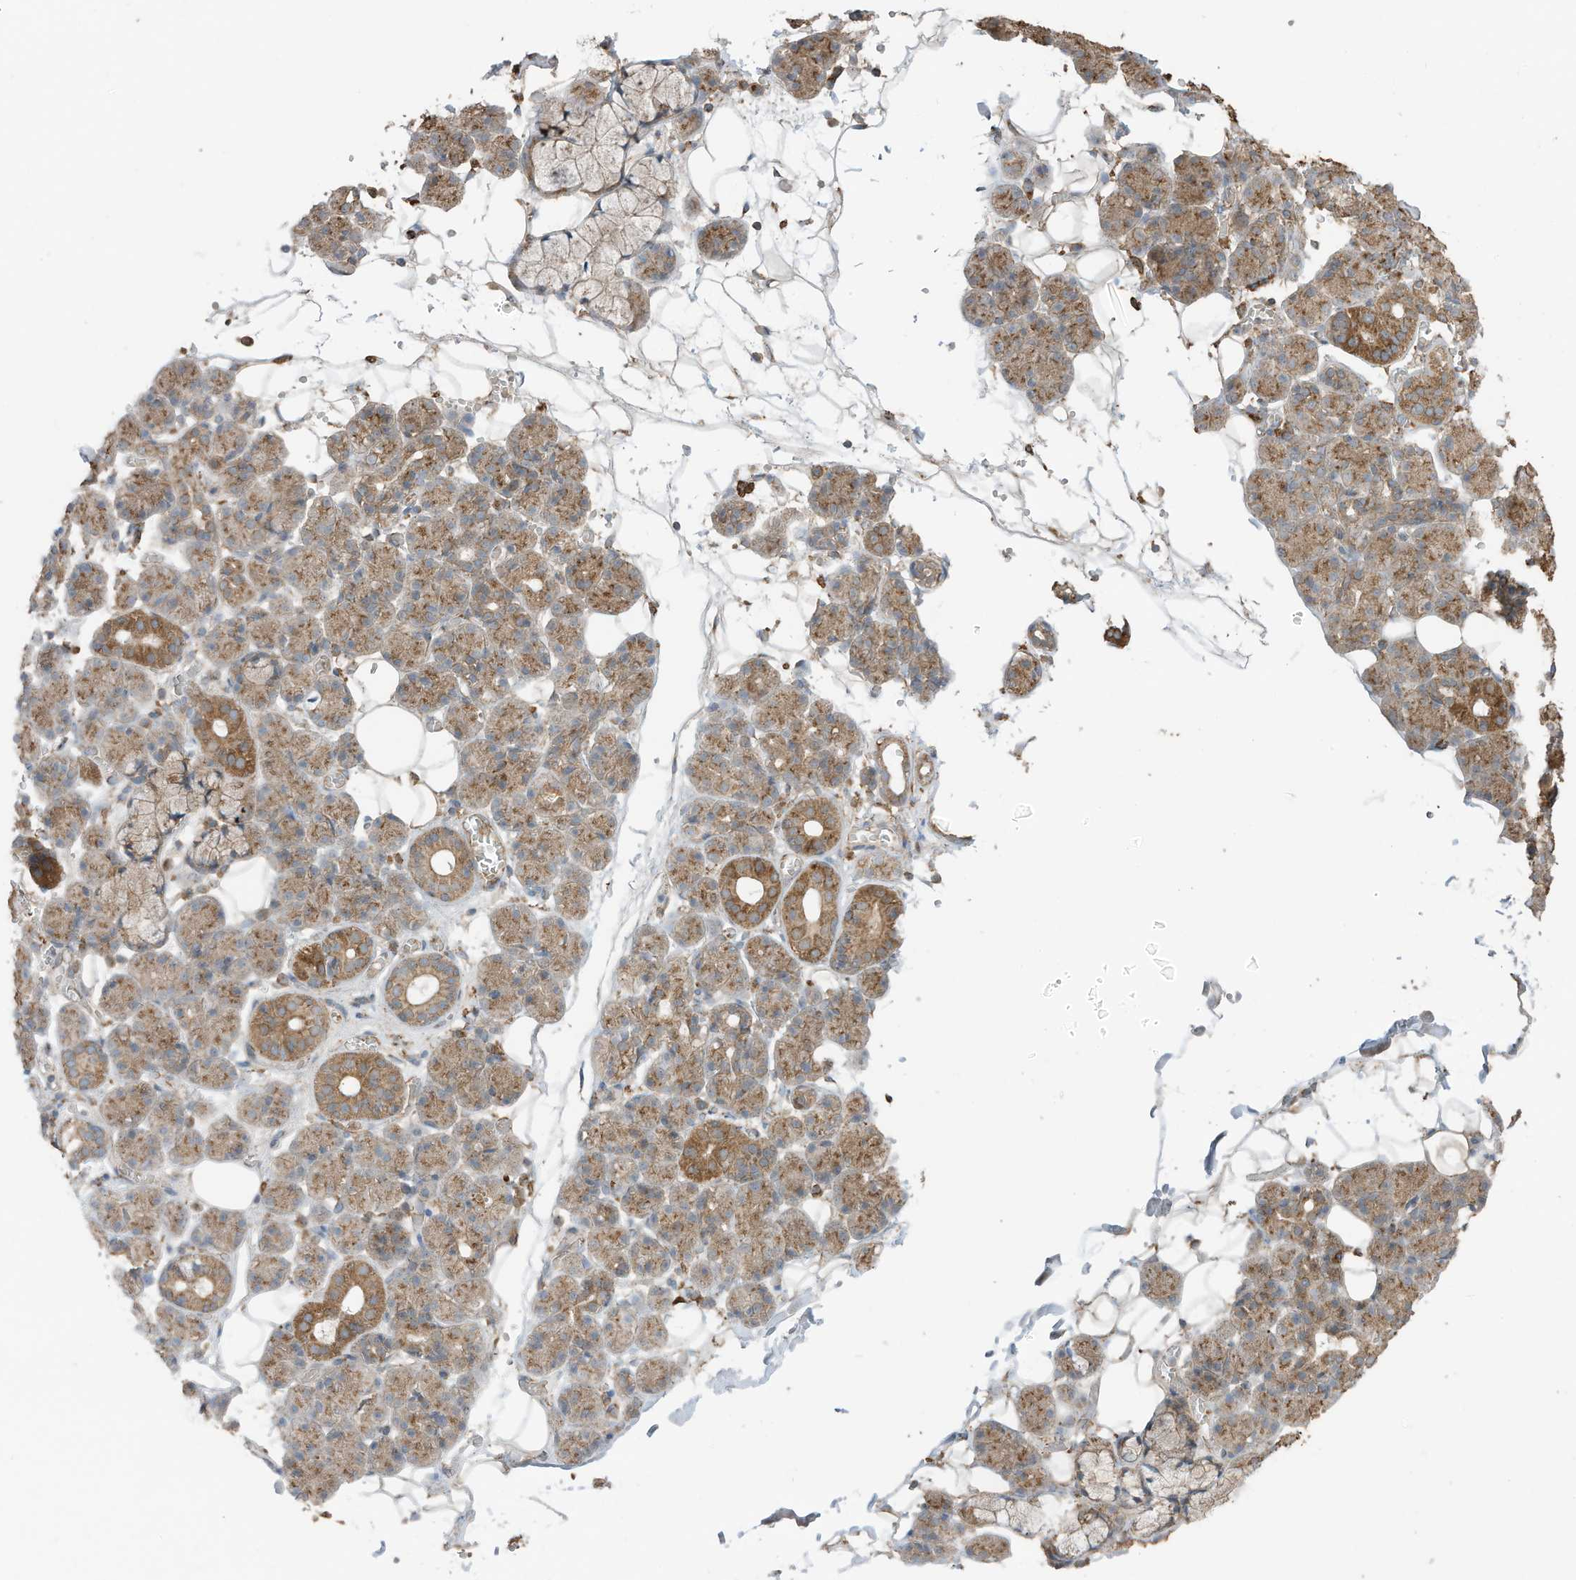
{"staining": {"intensity": "moderate", "quantity": "25%-75%", "location": "cytoplasmic/membranous"}, "tissue": "salivary gland", "cell_type": "Glandular cells", "image_type": "normal", "snomed": [{"axis": "morphology", "description": "Normal tissue, NOS"}, {"axis": "topography", "description": "Salivary gland"}], "caption": "Immunohistochemistry (IHC) (DAB) staining of unremarkable human salivary gland displays moderate cytoplasmic/membranous protein expression in about 25%-75% of glandular cells.", "gene": "CGAS", "patient": {"sex": "male", "age": 63}}